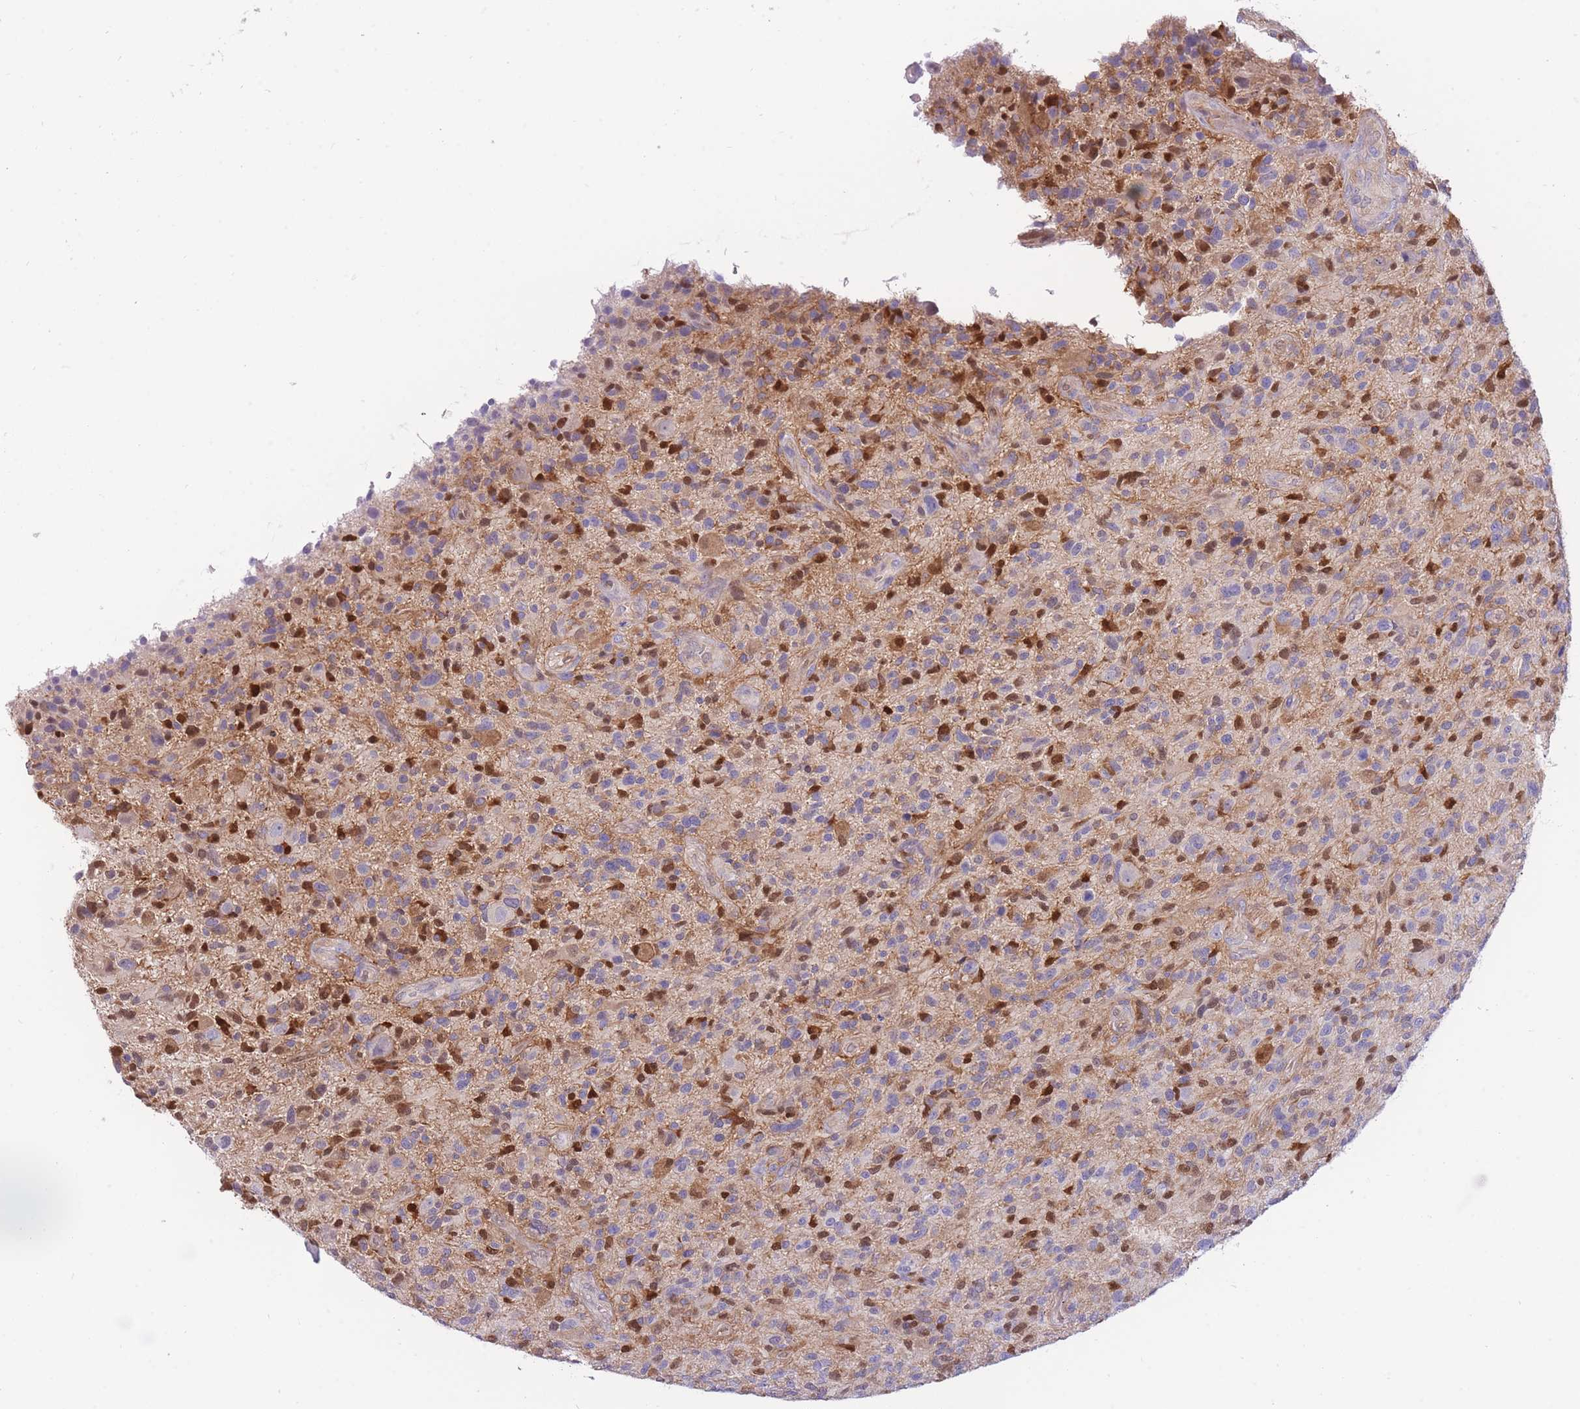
{"staining": {"intensity": "moderate", "quantity": "25%-75%", "location": "cytoplasmic/membranous,nuclear"}, "tissue": "glioma", "cell_type": "Tumor cells", "image_type": "cancer", "snomed": [{"axis": "morphology", "description": "Glioma, malignant, High grade"}, {"axis": "topography", "description": "Brain"}], "caption": "IHC staining of glioma, which displays medium levels of moderate cytoplasmic/membranous and nuclear staining in about 25%-75% of tumor cells indicating moderate cytoplasmic/membranous and nuclear protein staining. The staining was performed using DAB (brown) for protein detection and nuclei were counterstained in hematoxylin (blue).", "gene": "NAMPT", "patient": {"sex": "male", "age": 47}}